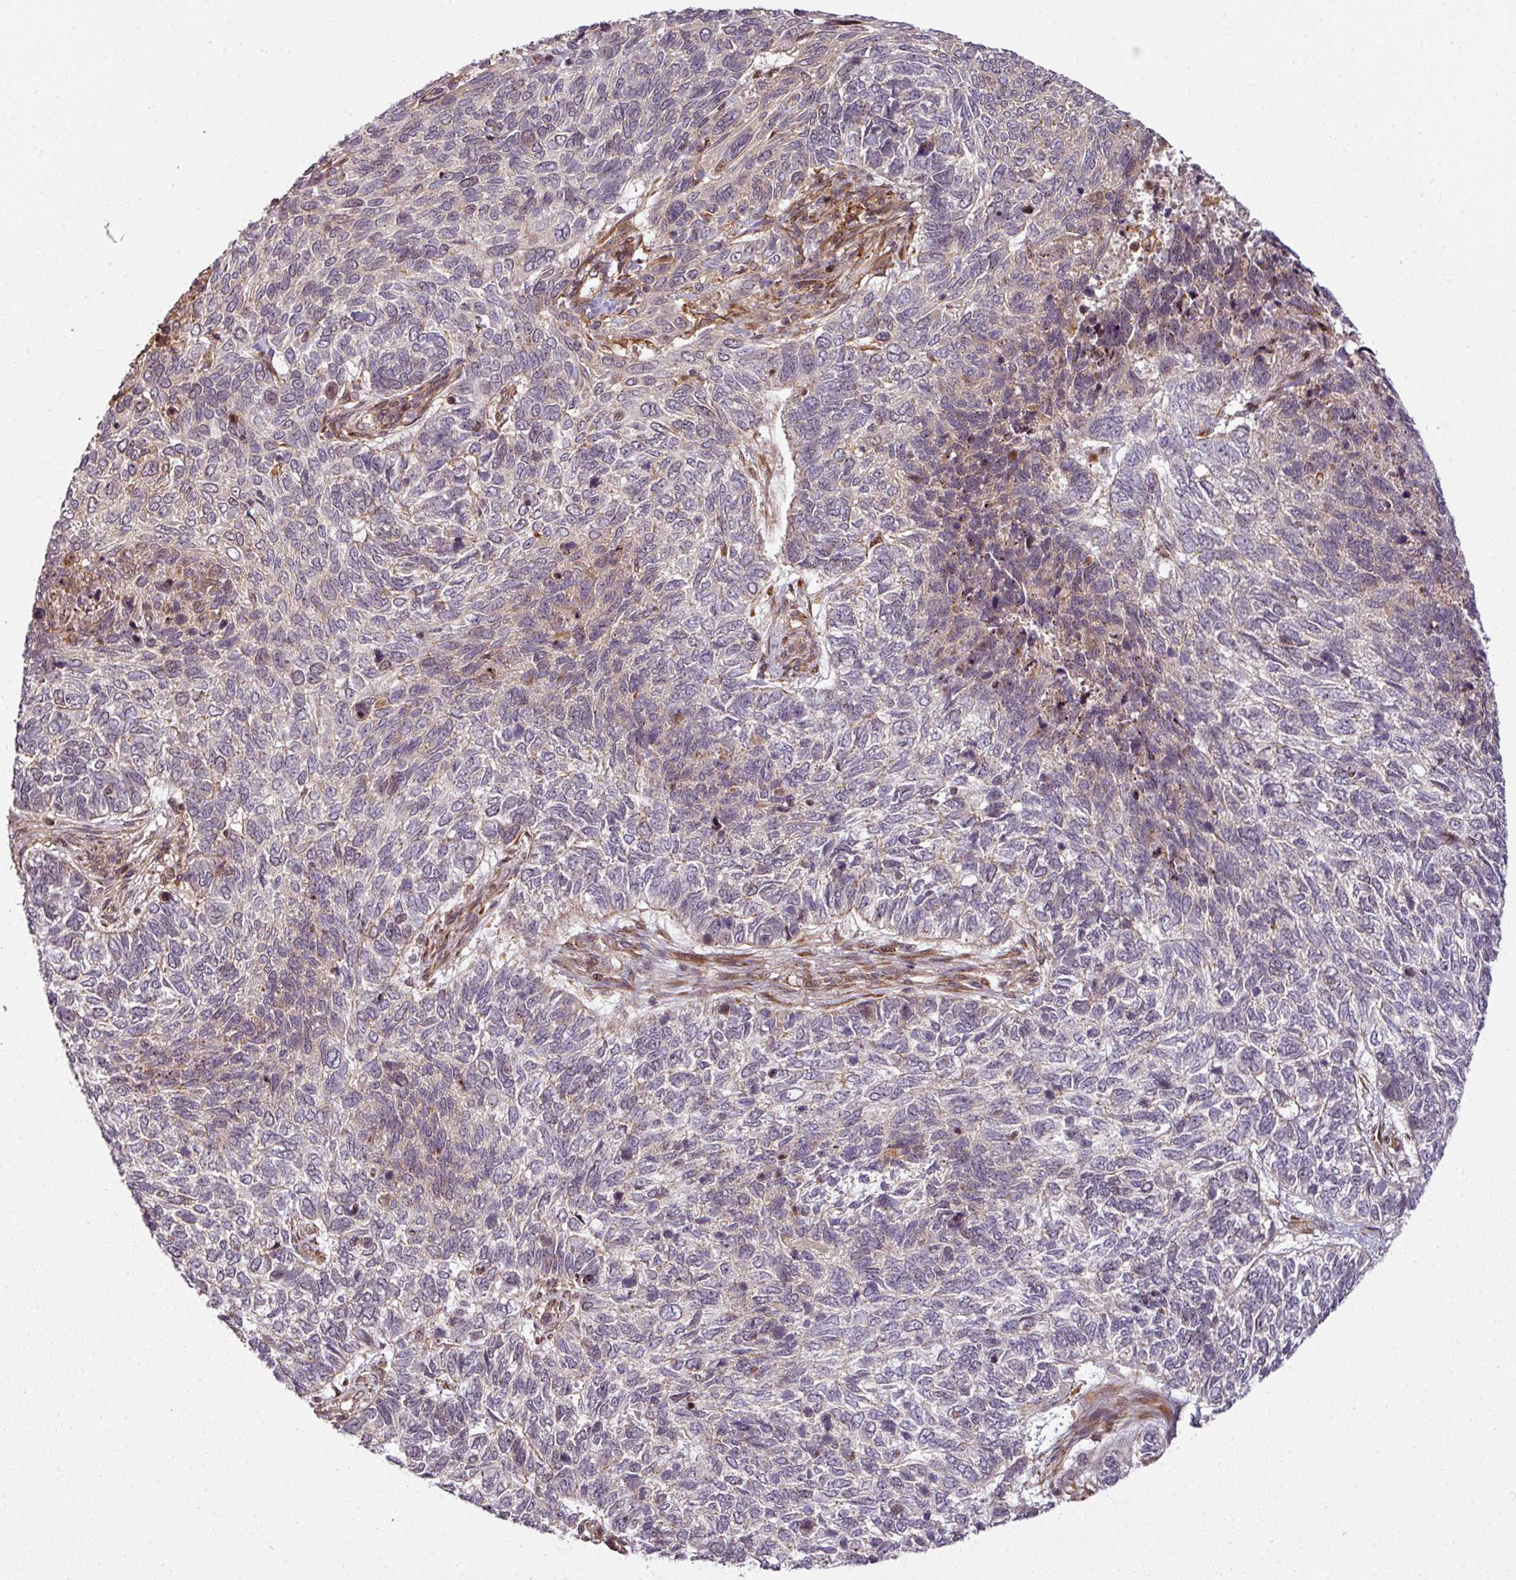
{"staining": {"intensity": "negative", "quantity": "none", "location": "none"}, "tissue": "skin cancer", "cell_type": "Tumor cells", "image_type": "cancer", "snomed": [{"axis": "morphology", "description": "Basal cell carcinoma"}, {"axis": "topography", "description": "Skin"}], "caption": "Basal cell carcinoma (skin) stained for a protein using immunohistochemistry (IHC) reveals no staining tumor cells.", "gene": "ATAT1", "patient": {"sex": "female", "age": 65}}